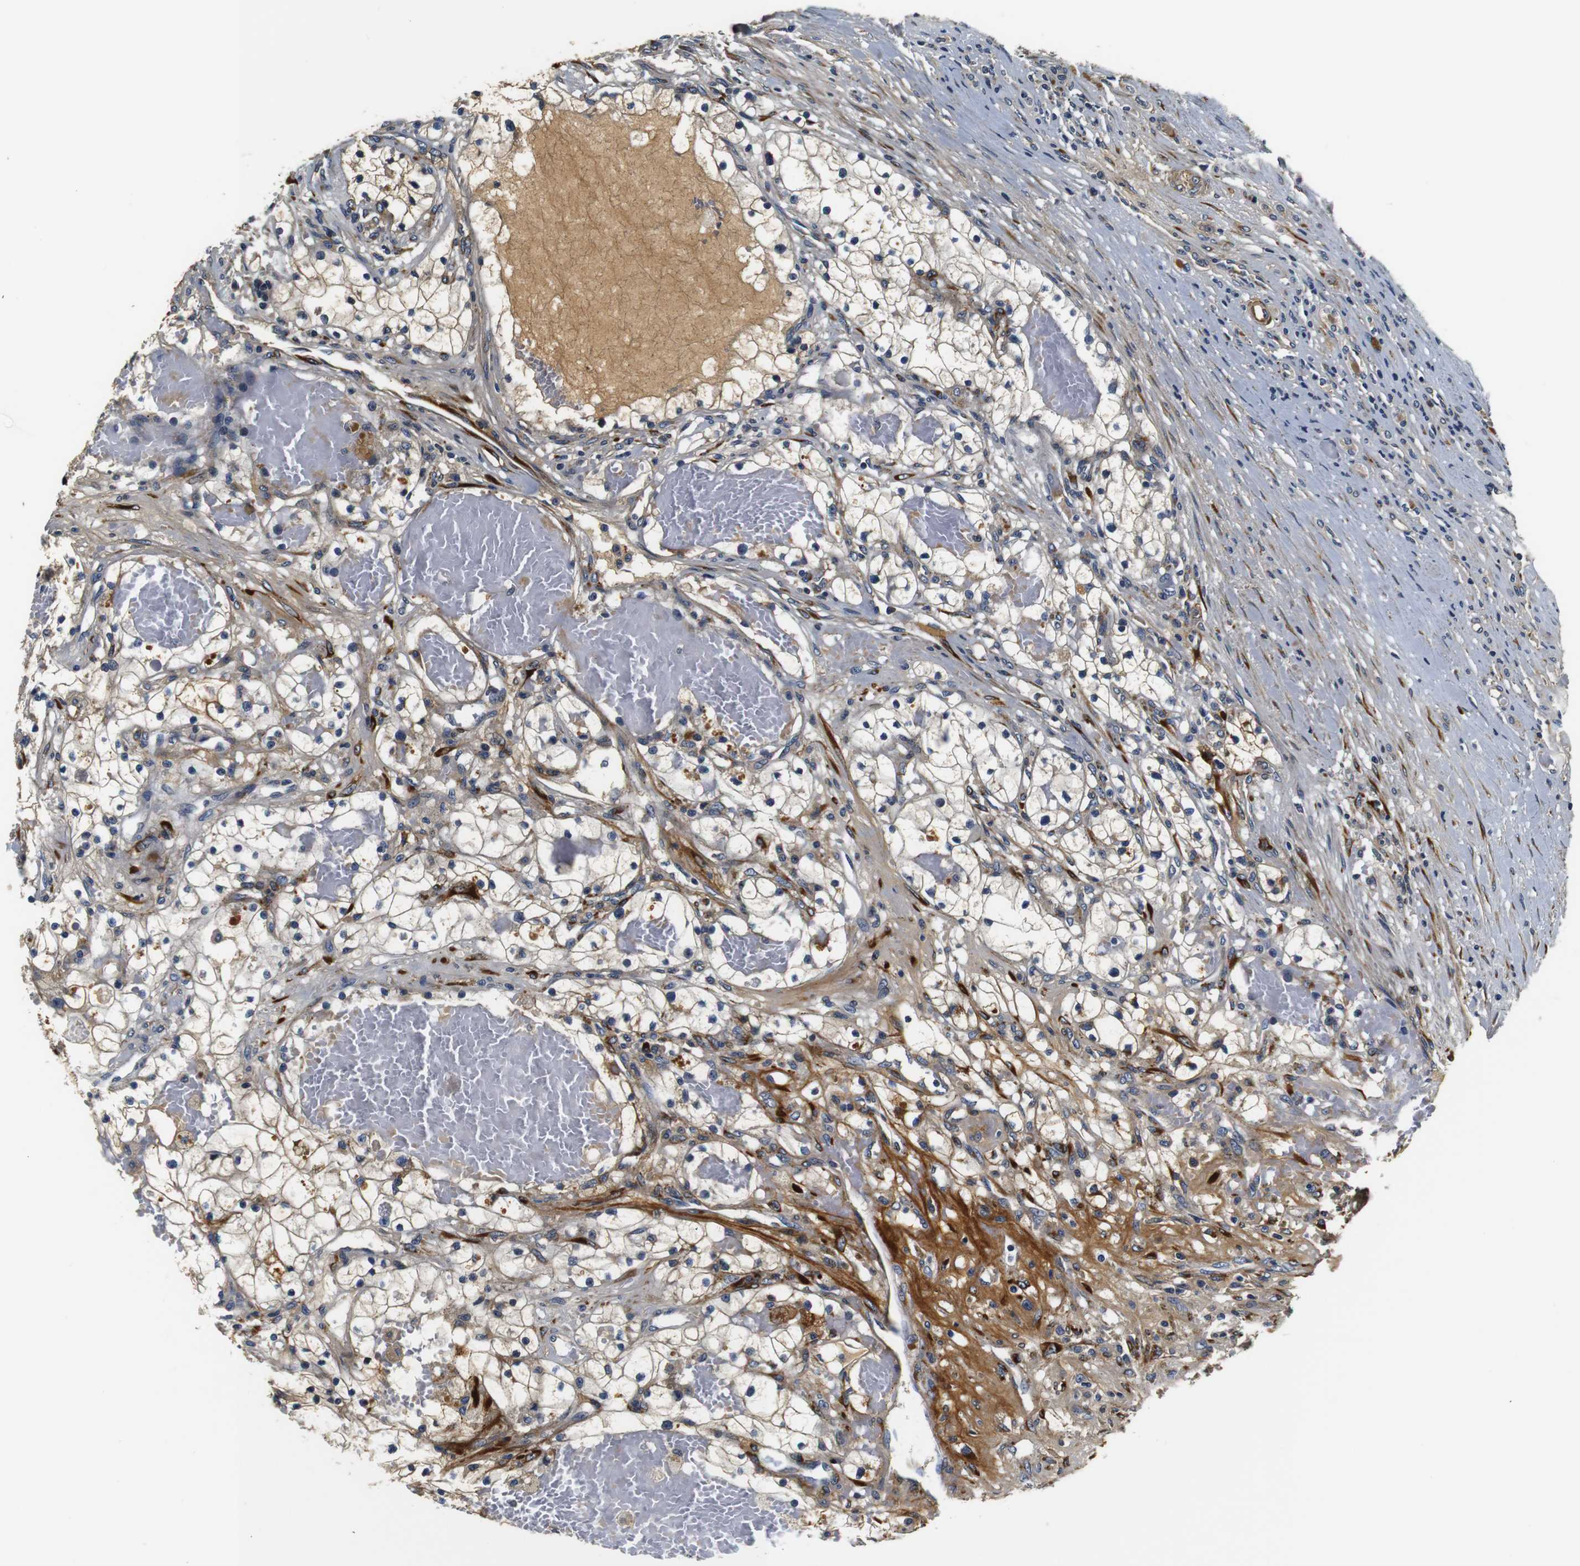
{"staining": {"intensity": "weak", "quantity": "25%-75%", "location": "cytoplasmic/membranous"}, "tissue": "renal cancer", "cell_type": "Tumor cells", "image_type": "cancer", "snomed": [{"axis": "morphology", "description": "Adenocarcinoma, NOS"}, {"axis": "topography", "description": "Kidney"}], "caption": "Immunohistochemical staining of human renal cancer exhibits weak cytoplasmic/membranous protein expression in about 25%-75% of tumor cells. Nuclei are stained in blue.", "gene": "COL1A1", "patient": {"sex": "male", "age": 68}}